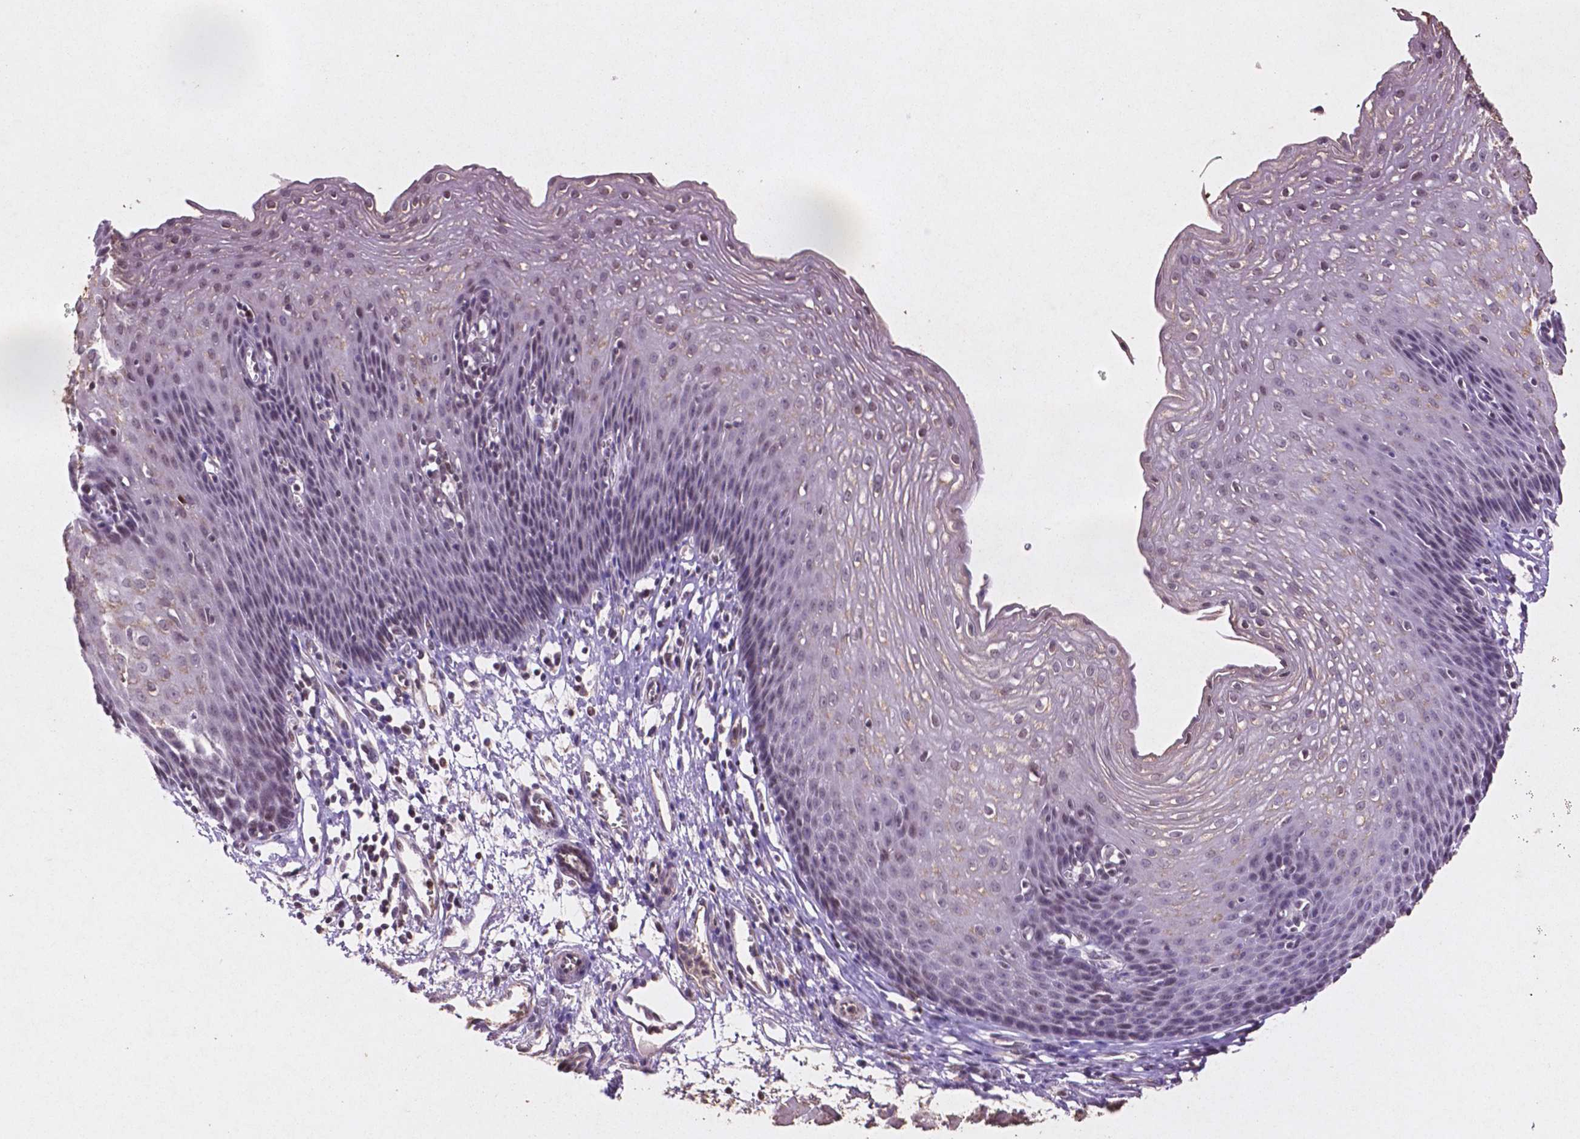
{"staining": {"intensity": "negative", "quantity": "none", "location": "none"}, "tissue": "esophagus", "cell_type": "Squamous epithelial cells", "image_type": "normal", "snomed": [{"axis": "morphology", "description": "Normal tissue, NOS"}, {"axis": "topography", "description": "Esophagus"}], "caption": "Protein analysis of unremarkable esophagus demonstrates no significant positivity in squamous epithelial cells. (DAB immunohistochemistry (IHC), high magnification).", "gene": "GLRX", "patient": {"sex": "female", "age": 64}}